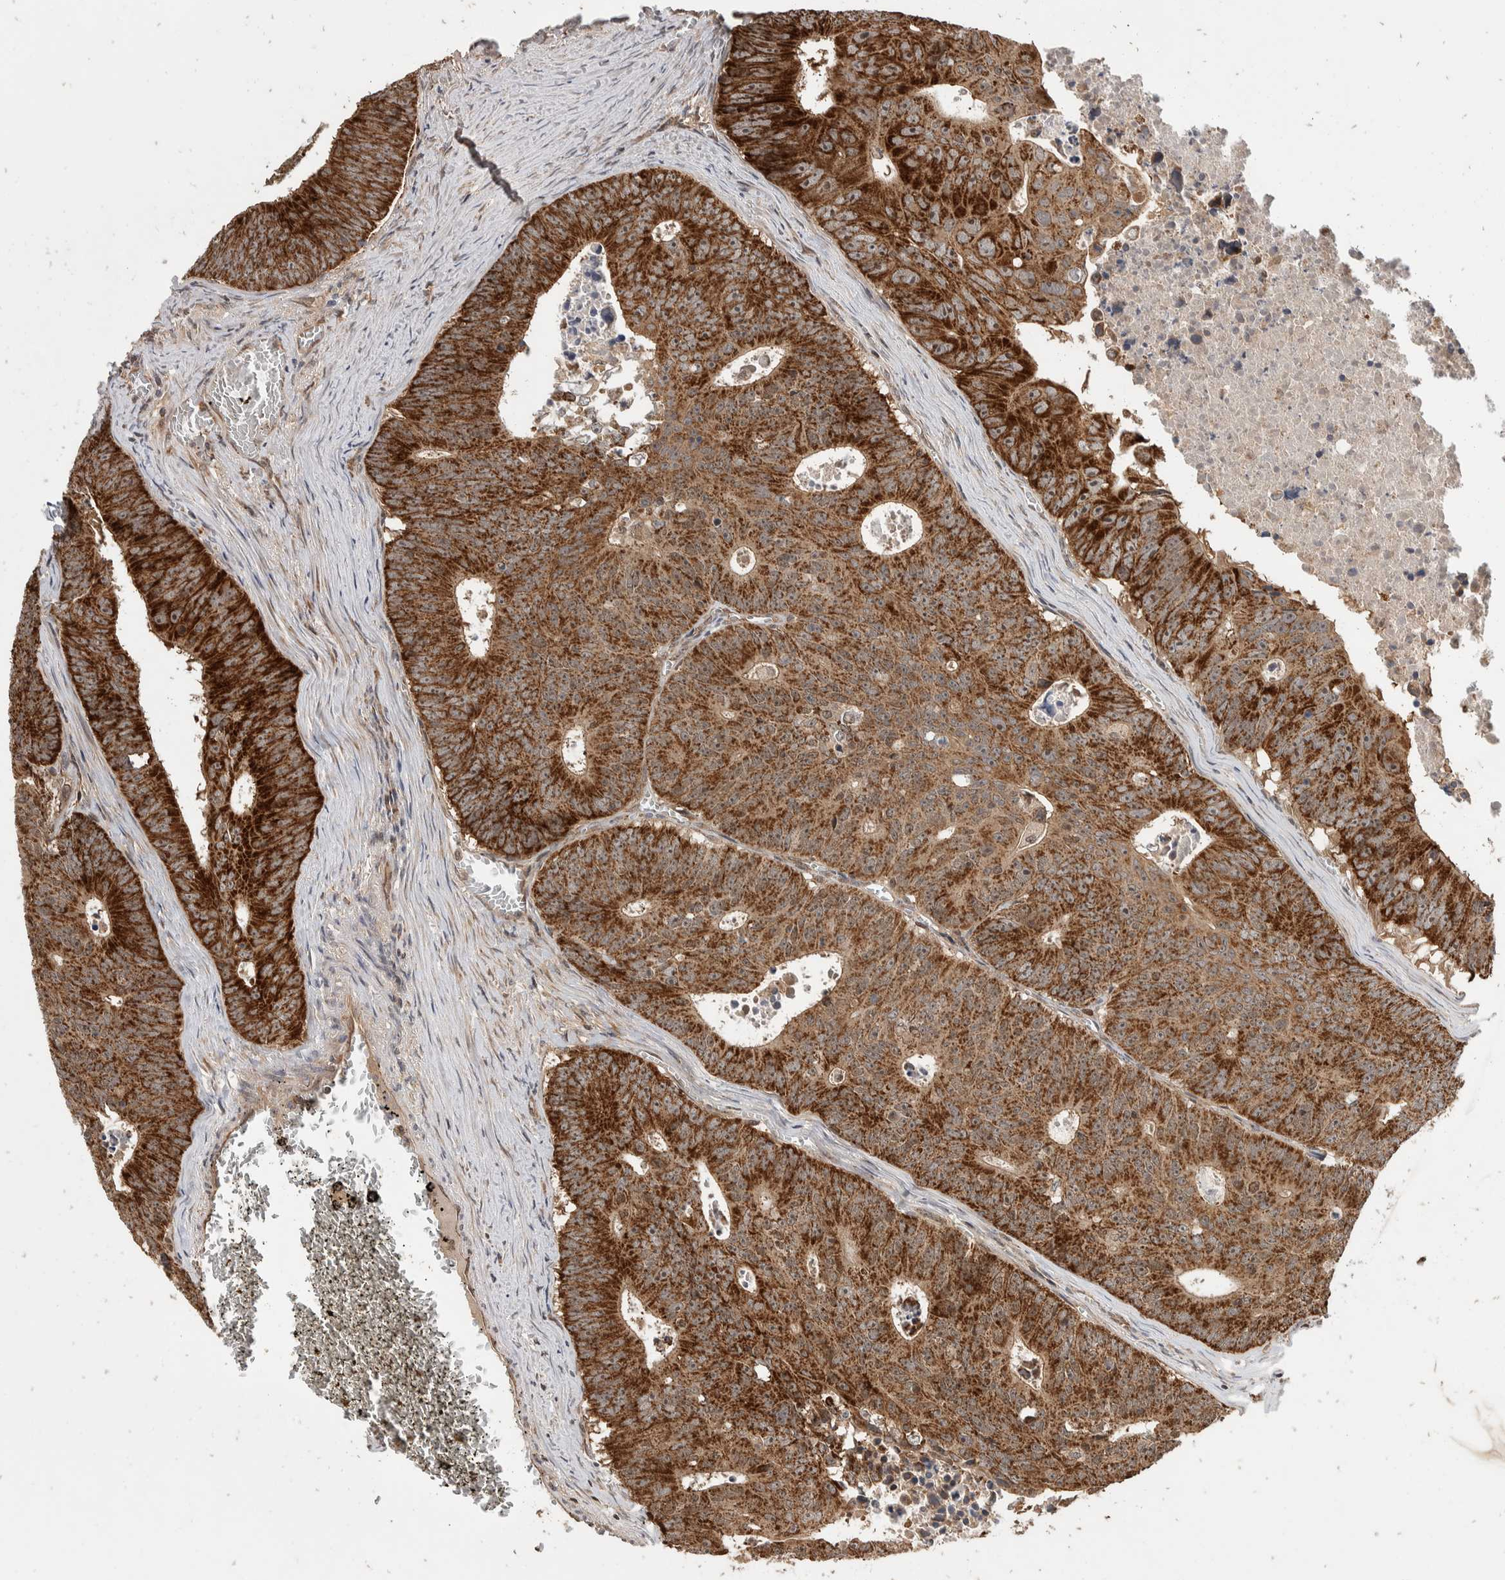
{"staining": {"intensity": "strong", "quantity": ">75%", "location": "cytoplasmic/membranous"}, "tissue": "colorectal cancer", "cell_type": "Tumor cells", "image_type": "cancer", "snomed": [{"axis": "morphology", "description": "Adenocarcinoma, NOS"}, {"axis": "topography", "description": "Colon"}], "caption": "This is an image of immunohistochemistry staining of colorectal cancer, which shows strong expression in the cytoplasmic/membranous of tumor cells.", "gene": "ABHD11", "patient": {"sex": "male", "age": 87}}